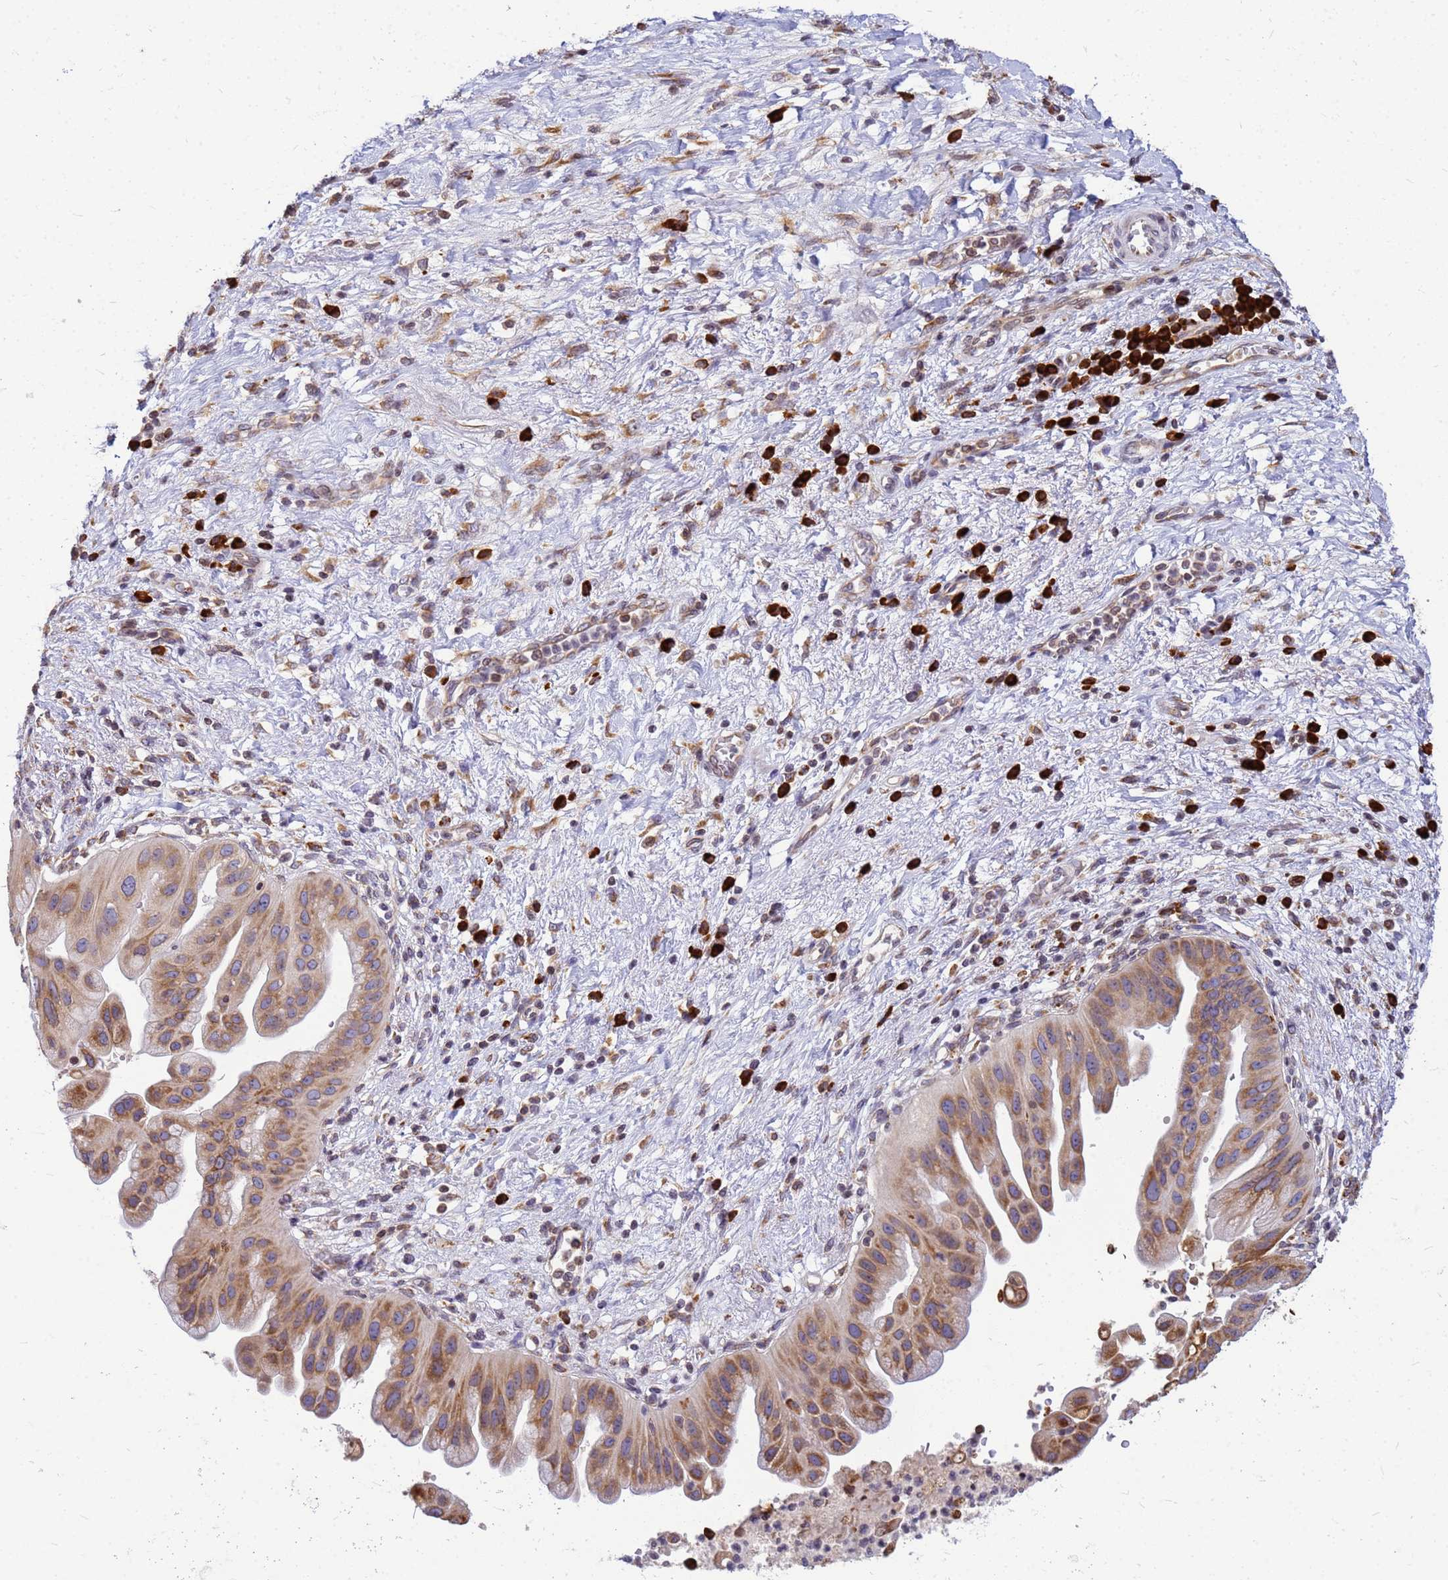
{"staining": {"intensity": "moderate", "quantity": ">75%", "location": "cytoplasmic/membranous"}, "tissue": "pancreatic cancer", "cell_type": "Tumor cells", "image_type": "cancer", "snomed": [{"axis": "morphology", "description": "Adenocarcinoma, NOS"}, {"axis": "topography", "description": "Pancreas"}], "caption": "Protein expression analysis of pancreatic cancer reveals moderate cytoplasmic/membranous expression in approximately >75% of tumor cells. (DAB = brown stain, brightfield microscopy at high magnification).", "gene": "SSR4", "patient": {"sex": "male", "age": 68}}